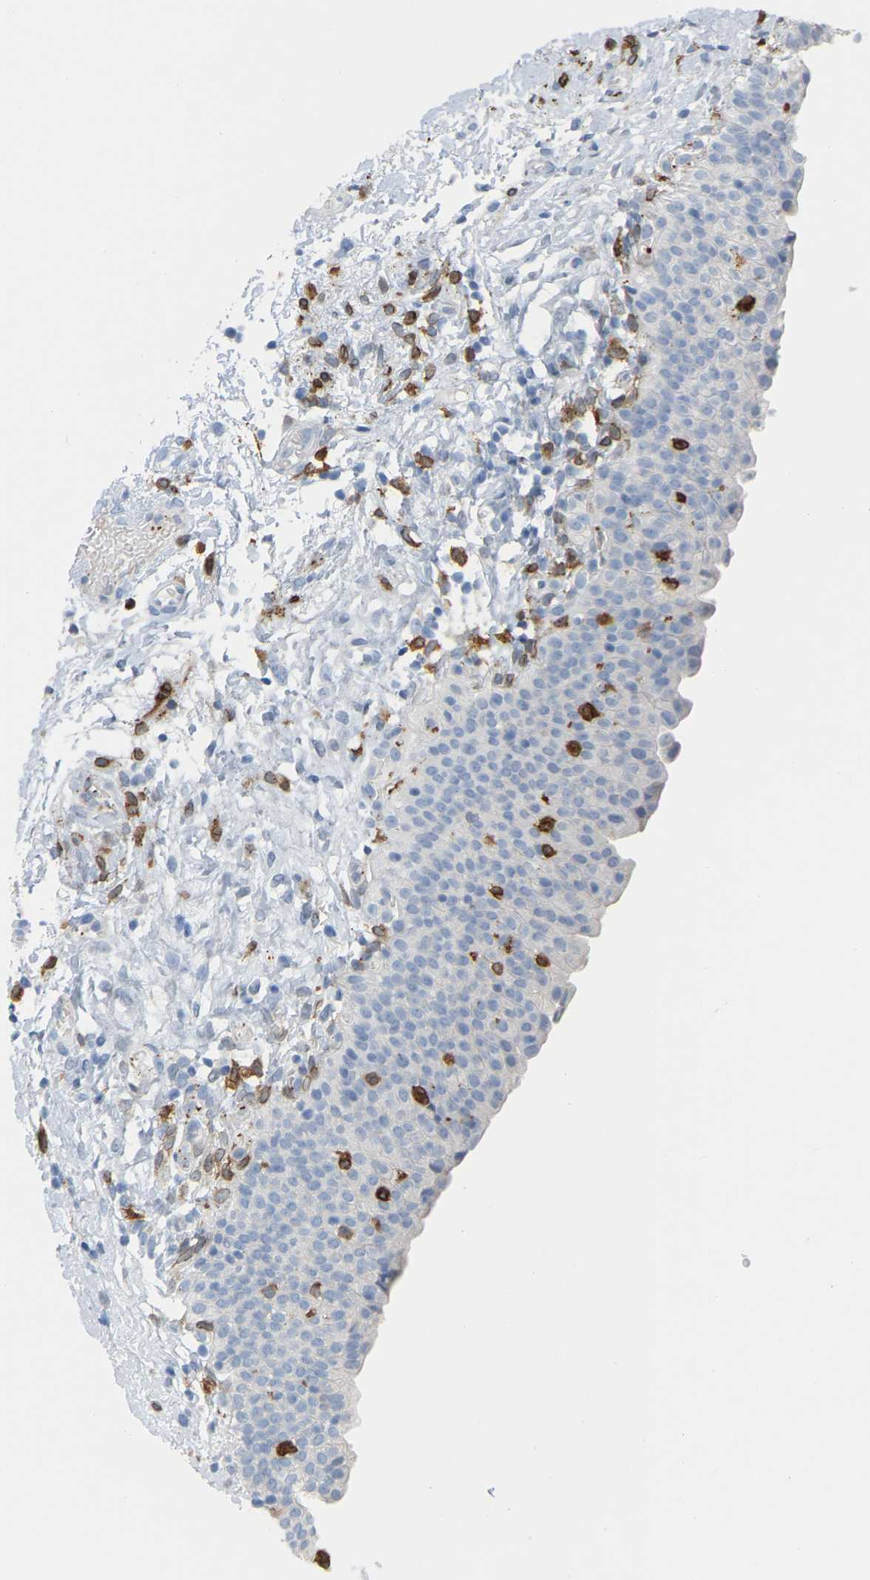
{"staining": {"intensity": "negative", "quantity": "none", "location": "none"}, "tissue": "urinary bladder", "cell_type": "Urothelial cells", "image_type": "normal", "snomed": [{"axis": "morphology", "description": "Normal tissue, NOS"}, {"axis": "topography", "description": "Urinary bladder"}], "caption": "Immunohistochemical staining of unremarkable human urinary bladder demonstrates no significant positivity in urothelial cells. (Immunohistochemistry, brightfield microscopy, high magnification).", "gene": "PTGS1", "patient": {"sex": "male", "age": 55}}